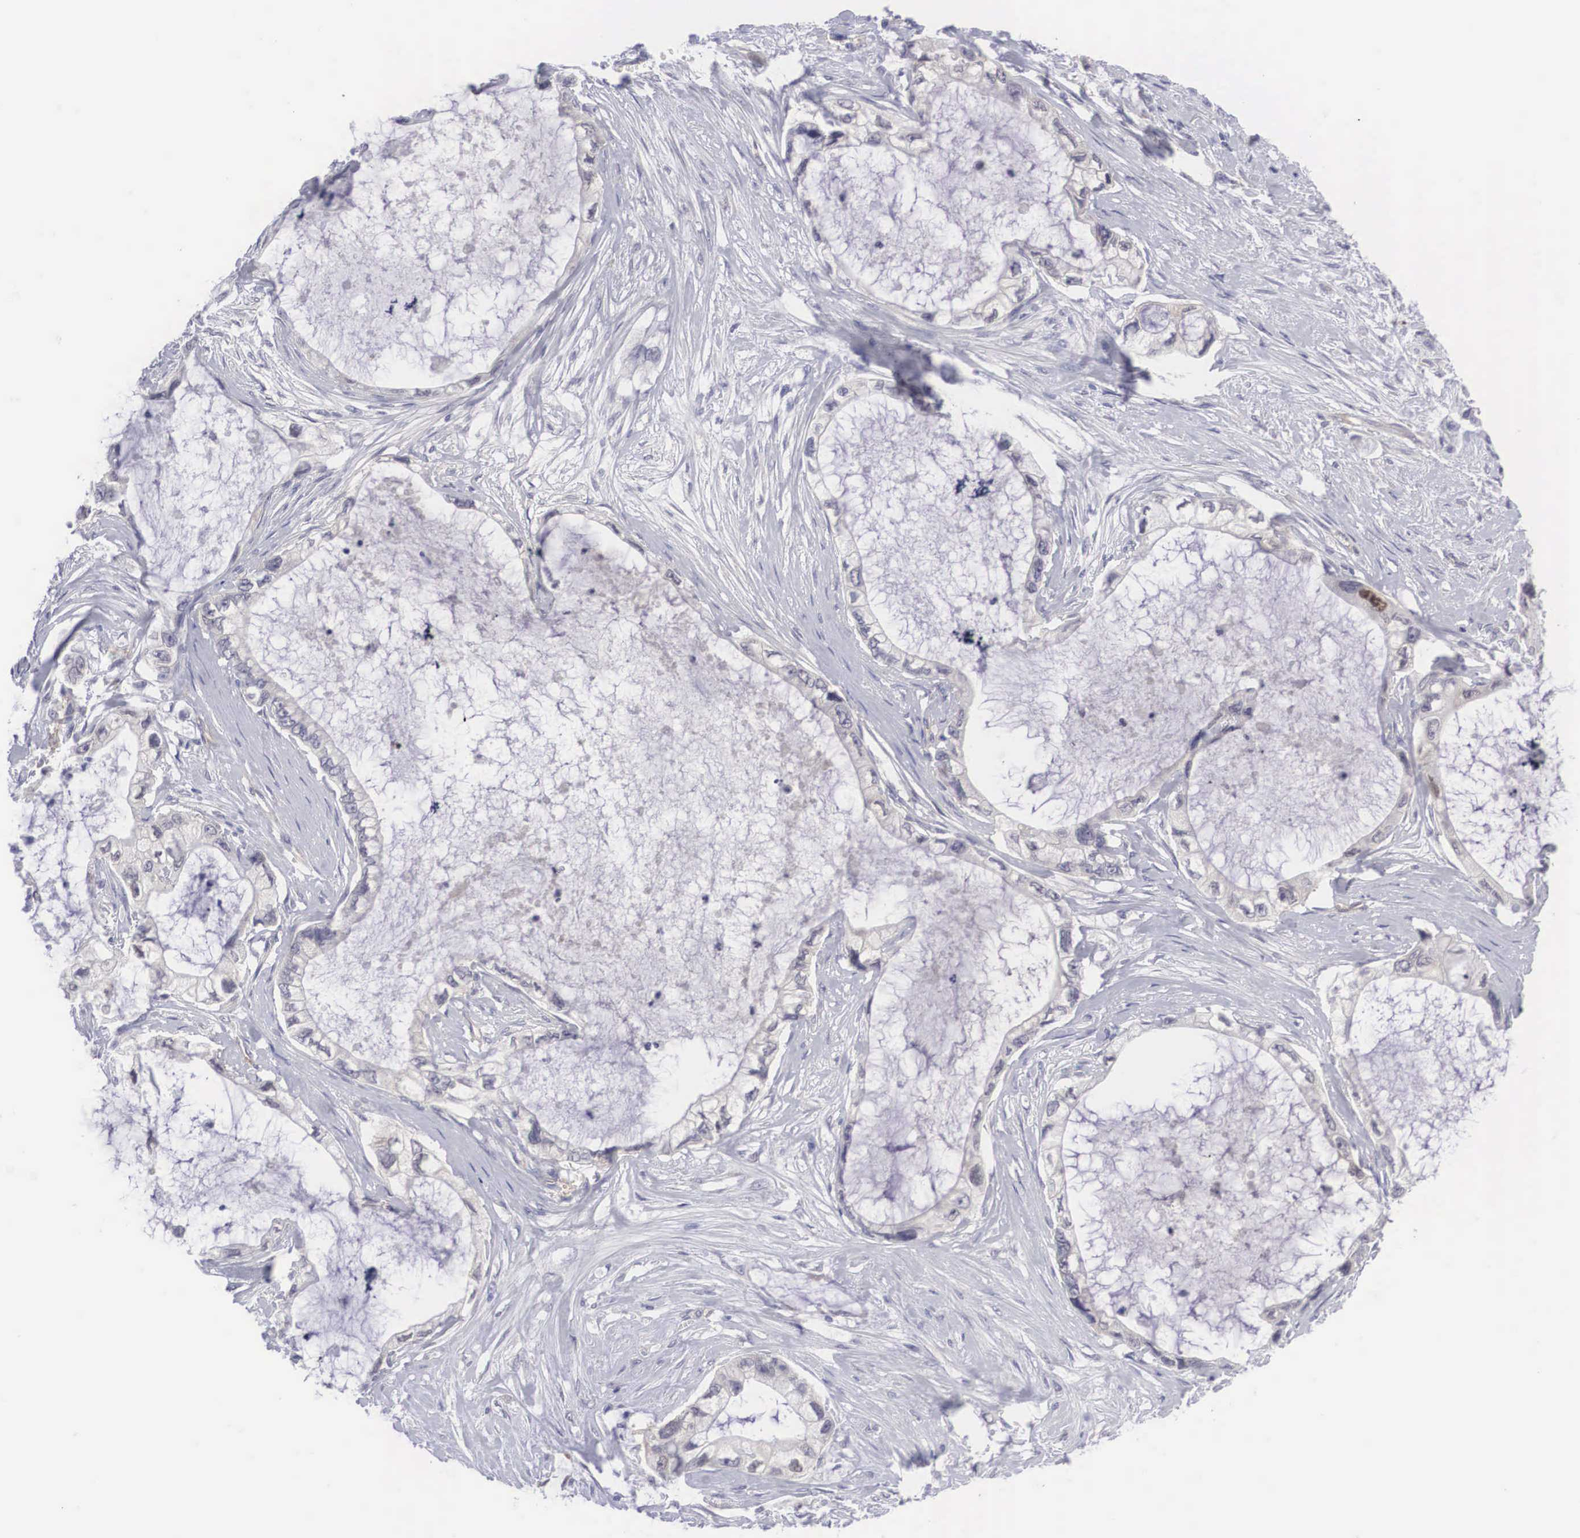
{"staining": {"intensity": "negative", "quantity": "none", "location": "none"}, "tissue": "pancreatic cancer", "cell_type": "Tumor cells", "image_type": "cancer", "snomed": [{"axis": "morphology", "description": "Adenocarcinoma, NOS"}, {"axis": "topography", "description": "Pancreas"}, {"axis": "topography", "description": "Stomach, upper"}], "caption": "This photomicrograph is of pancreatic cancer stained with immunohistochemistry (IHC) to label a protein in brown with the nuclei are counter-stained blue. There is no staining in tumor cells. (DAB immunohistochemistry visualized using brightfield microscopy, high magnification).", "gene": "MAST4", "patient": {"sex": "male", "age": 77}}